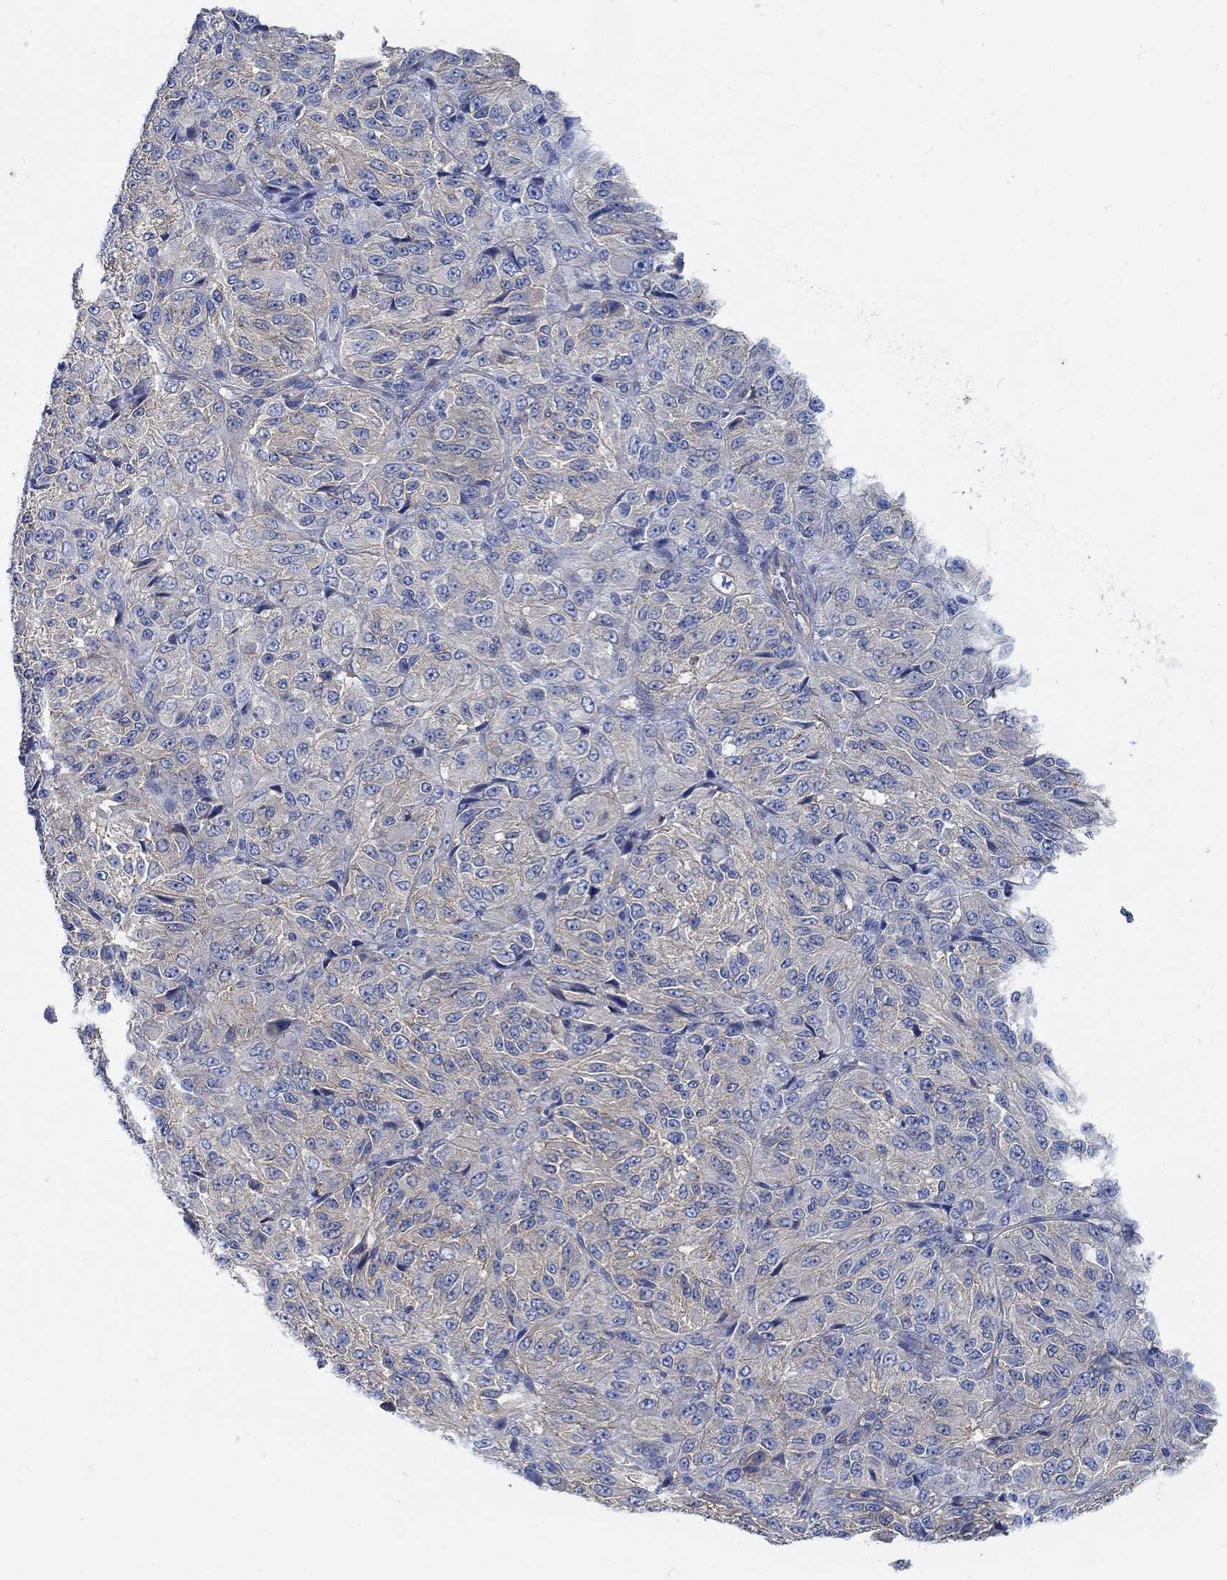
{"staining": {"intensity": "negative", "quantity": "none", "location": "none"}, "tissue": "melanoma", "cell_type": "Tumor cells", "image_type": "cancer", "snomed": [{"axis": "morphology", "description": "Malignant melanoma, Metastatic site"}, {"axis": "topography", "description": "Brain"}], "caption": "The image demonstrates no significant expression in tumor cells of malignant melanoma (metastatic site).", "gene": "TMEM198", "patient": {"sex": "female", "age": 56}}